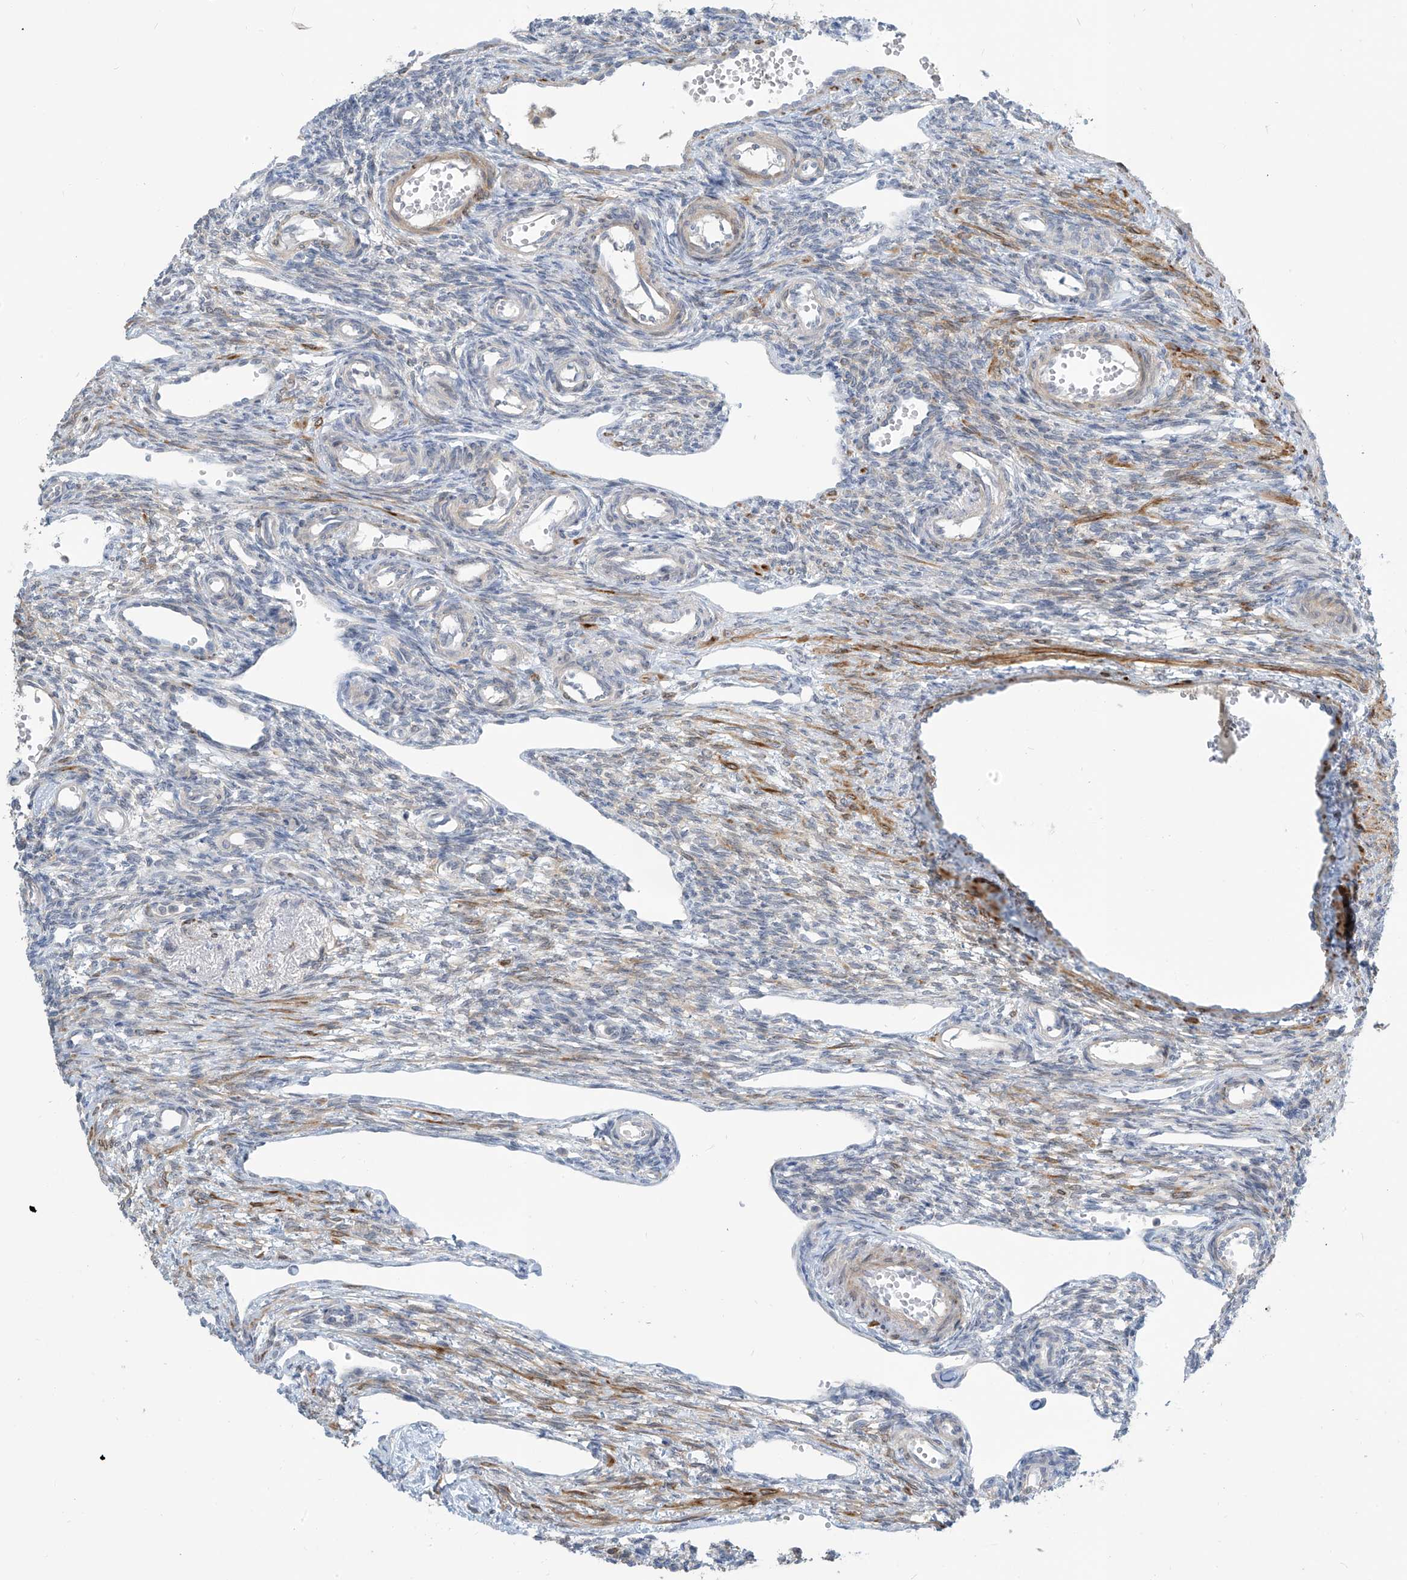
{"staining": {"intensity": "weak", "quantity": "<25%", "location": "nuclear"}, "tissue": "ovary", "cell_type": "Follicle cells", "image_type": "normal", "snomed": [{"axis": "morphology", "description": "Normal tissue, NOS"}, {"axis": "morphology", "description": "Cyst, NOS"}, {"axis": "topography", "description": "Ovary"}], "caption": "Follicle cells show no significant positivity in benign ovary. (Immunohistochemistry, brightfield microscopy, high magnification).", "gene": "METAP1D", "patient": {"sex": "female", "age": 33}}